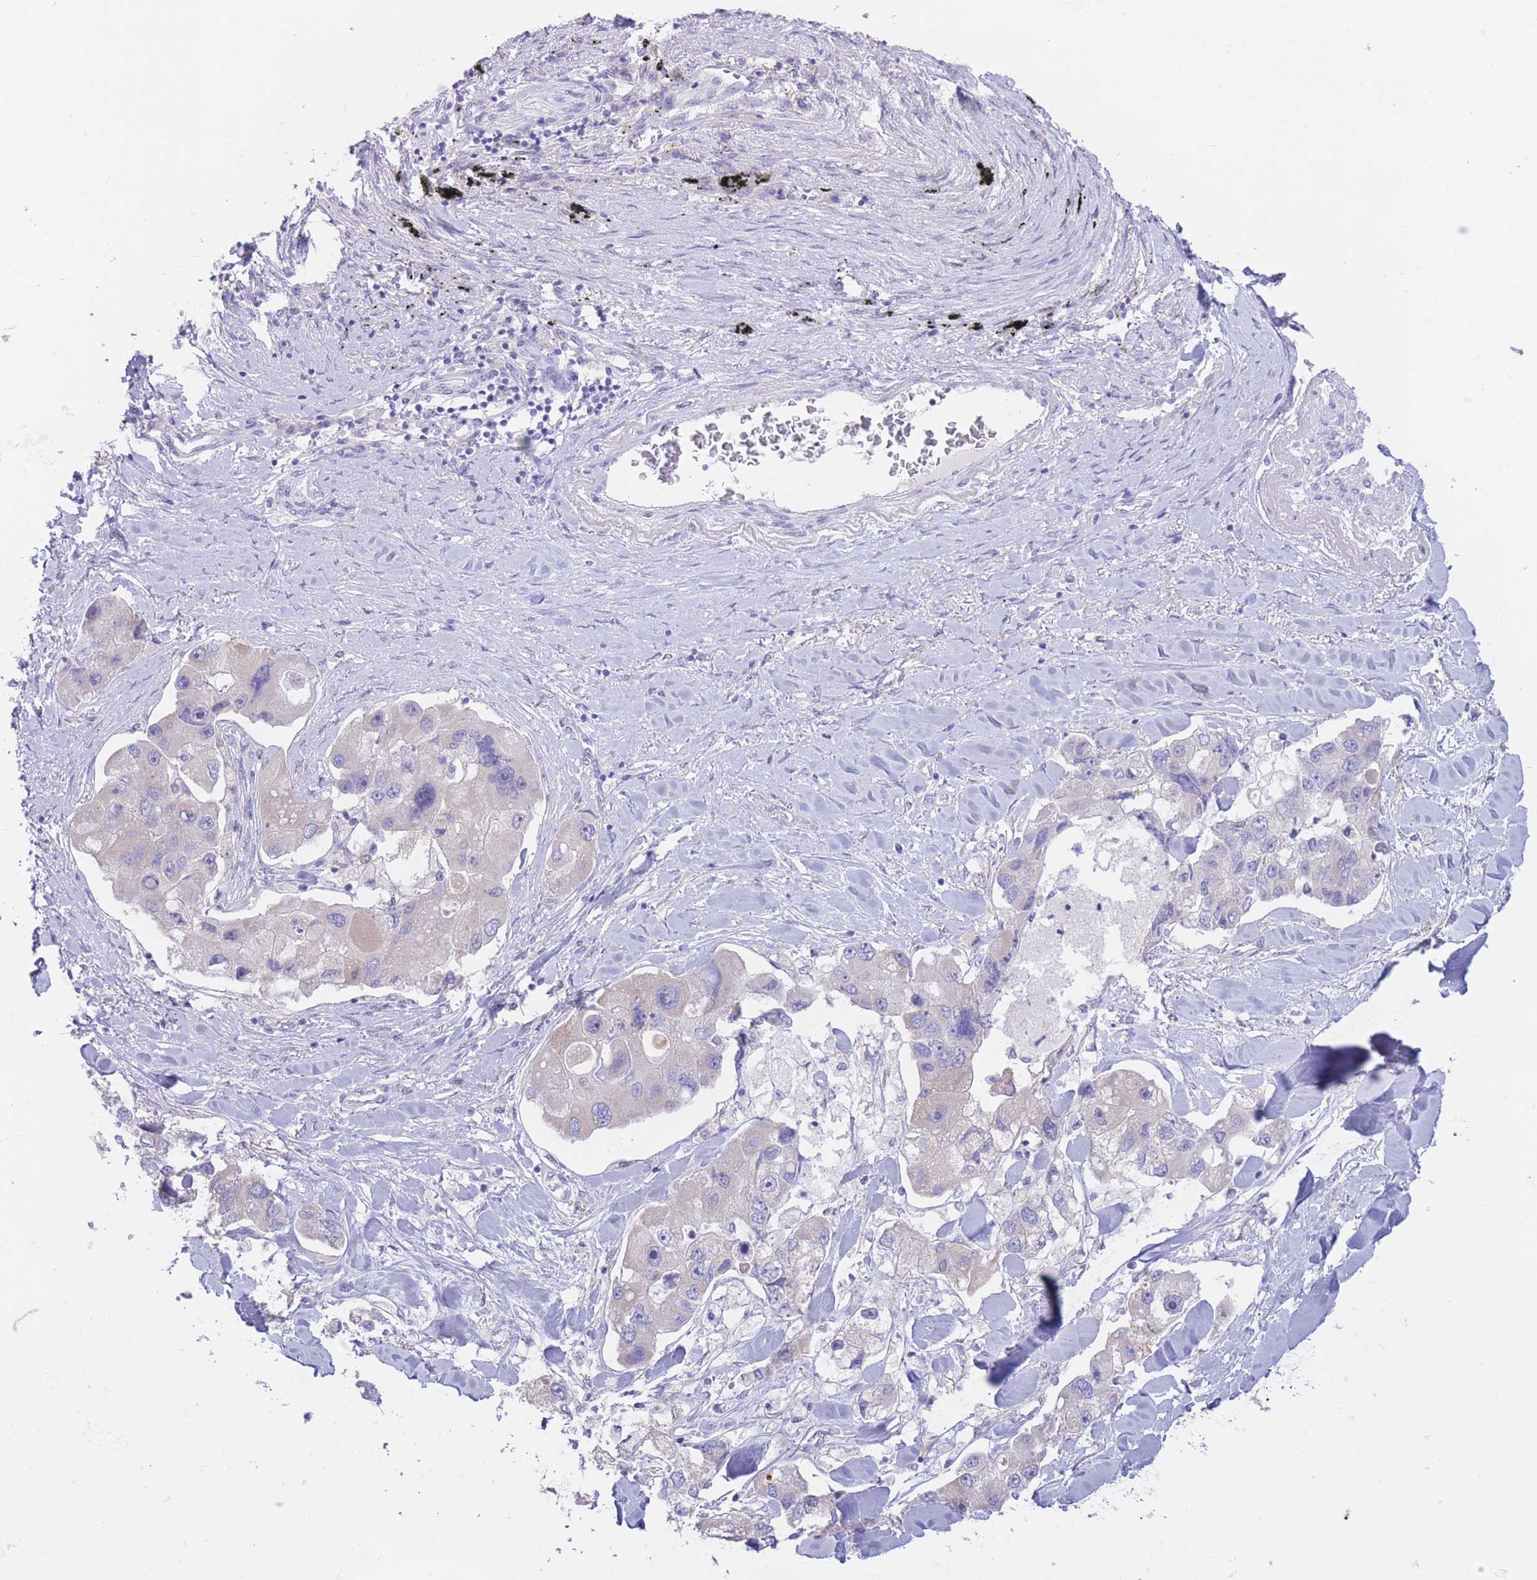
{"staining": {"intensity": "negative", "quantity": "none", "location": "none"}, "tissue": "lung cancer", "cell_type": "Tumor cells", "image_type": "cancer", "snomed": [{"axis": "morphology", "description": "Adenocarcinoma, NOS"}, {"axis": "topography", "description": "Lung"}], "caption": "Tumor cells show no significant positivity in lung adenocarcinoma. The staining is performed using DAB brown chromogen with nuclei counter-stained in using hematoxylin.", "gene": "FAH", "patient": {"sex": "female", "age": 54}}